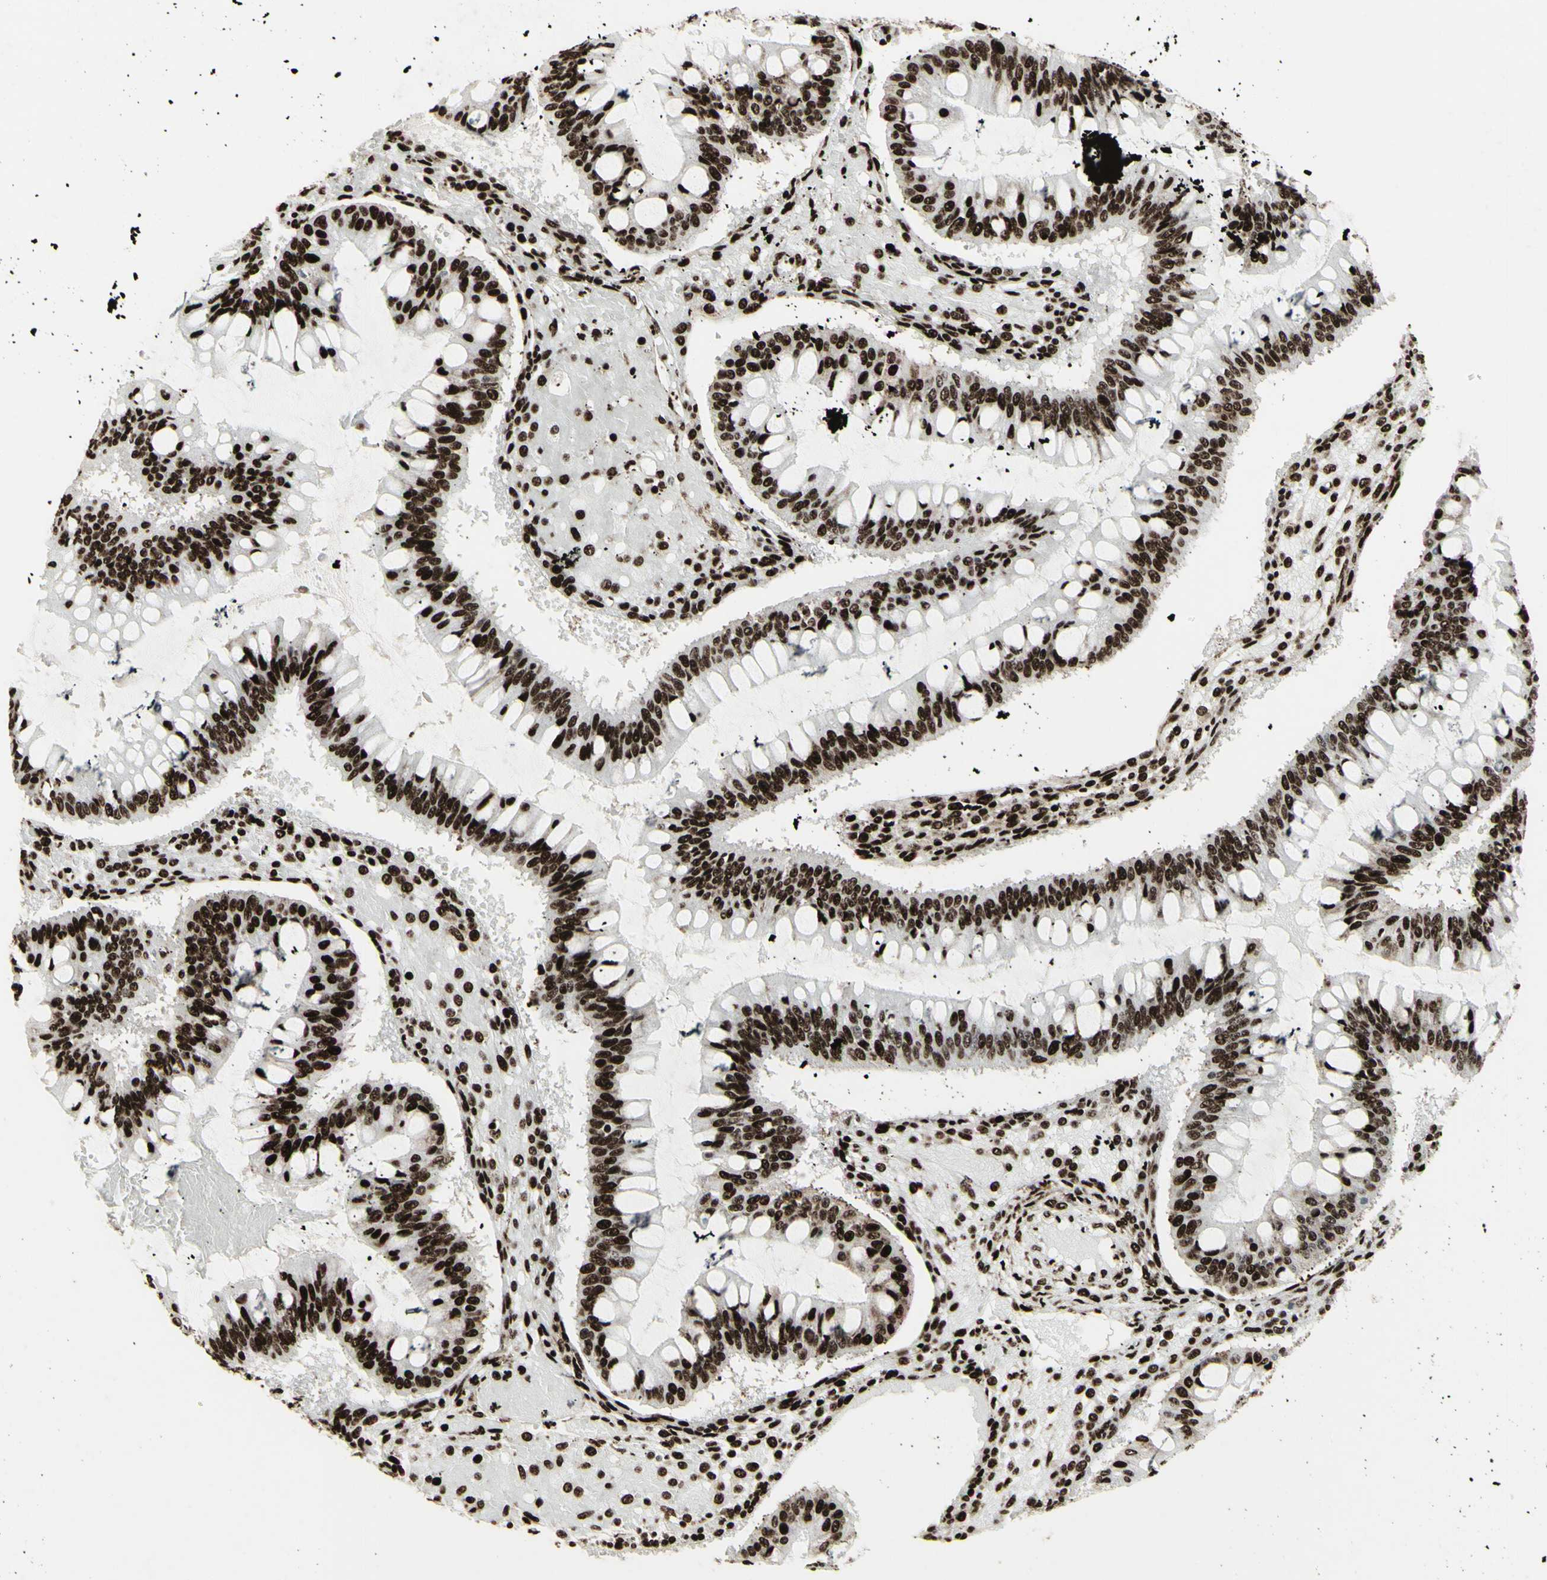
{"staining": {"intensity": "strong", "quantity": ">75%", "location": "nuclear"}, "tissue": "ovarian cancer", "cell_type": "Tumor cells", "image_type": "cancer", "snomed": [{"axis": "morphology", "description": "Cystadenocarcinoma, mucinous, NOS"}, {"axis": "topography", "description": "Ovary"}], "caption": "A high-resolution photomicrograph shows IHC staining of ovarian mucinous cystadenocarcinoma, which shows strong nuclear positivity in about >75% of tumor cells.", "gene": "U2AF2", "patient": {"sex": "female", "age": 73}}